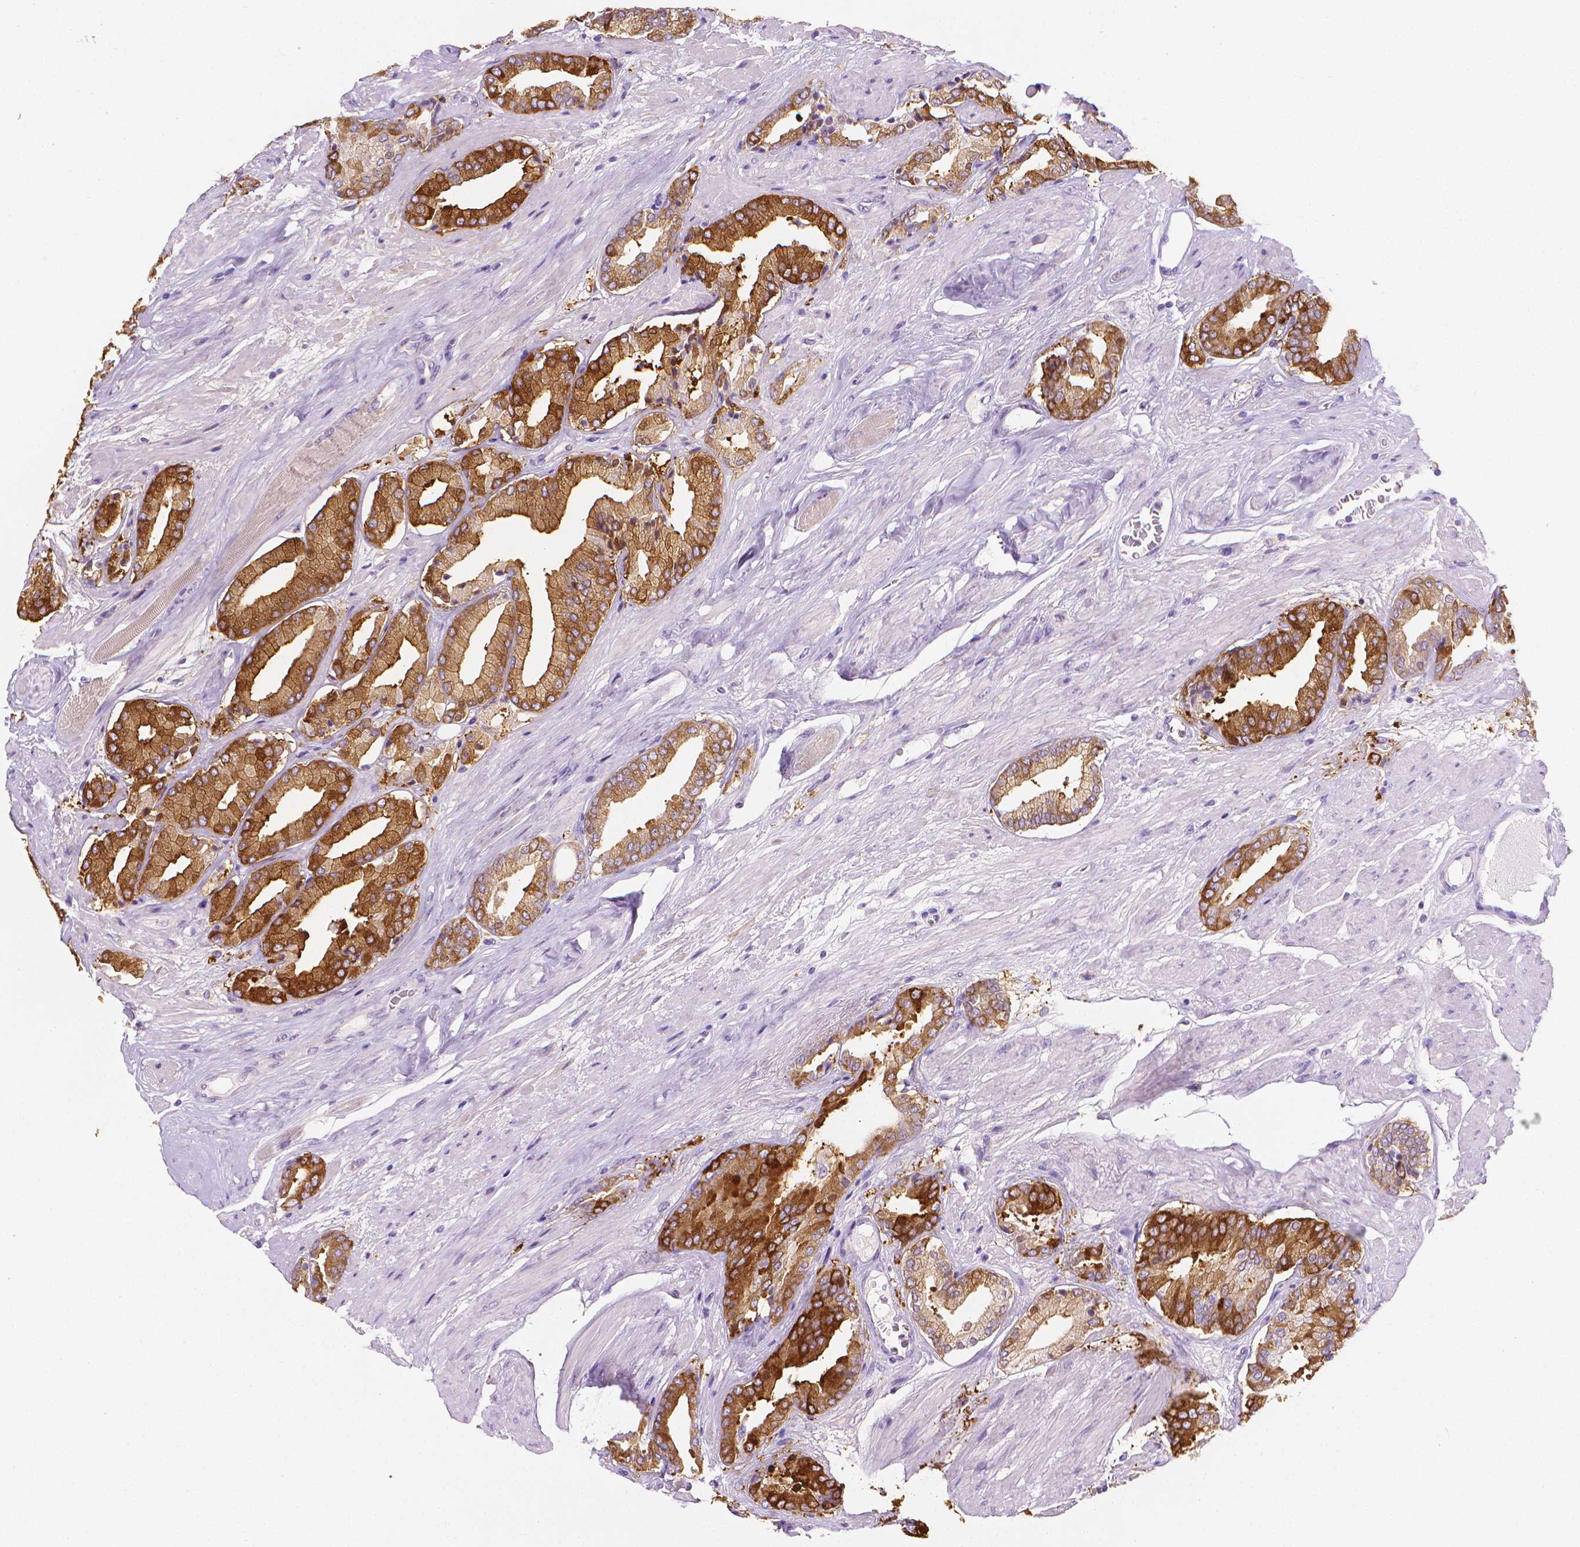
{"staining": {"intensity": "moderate", "quantity": ">75%", "location": "cytoplasmic/membranous"}, "tissue": "prostate cancer", "cell_type": "Tumor cells", "image_type": "cancer", "snomed": [{"axis": "morphology", "description": "Adenocarcinoma, High grade"}, {"axis": "topography", "description": "Prostate"}], "caption": "Prostate cancer (adenocarcinoma (high-grade)) stained with a protein marker reveals moderate staining in tumor cells.", "gene": "FASN", "patient": {"sex": "male", "age": 56}}